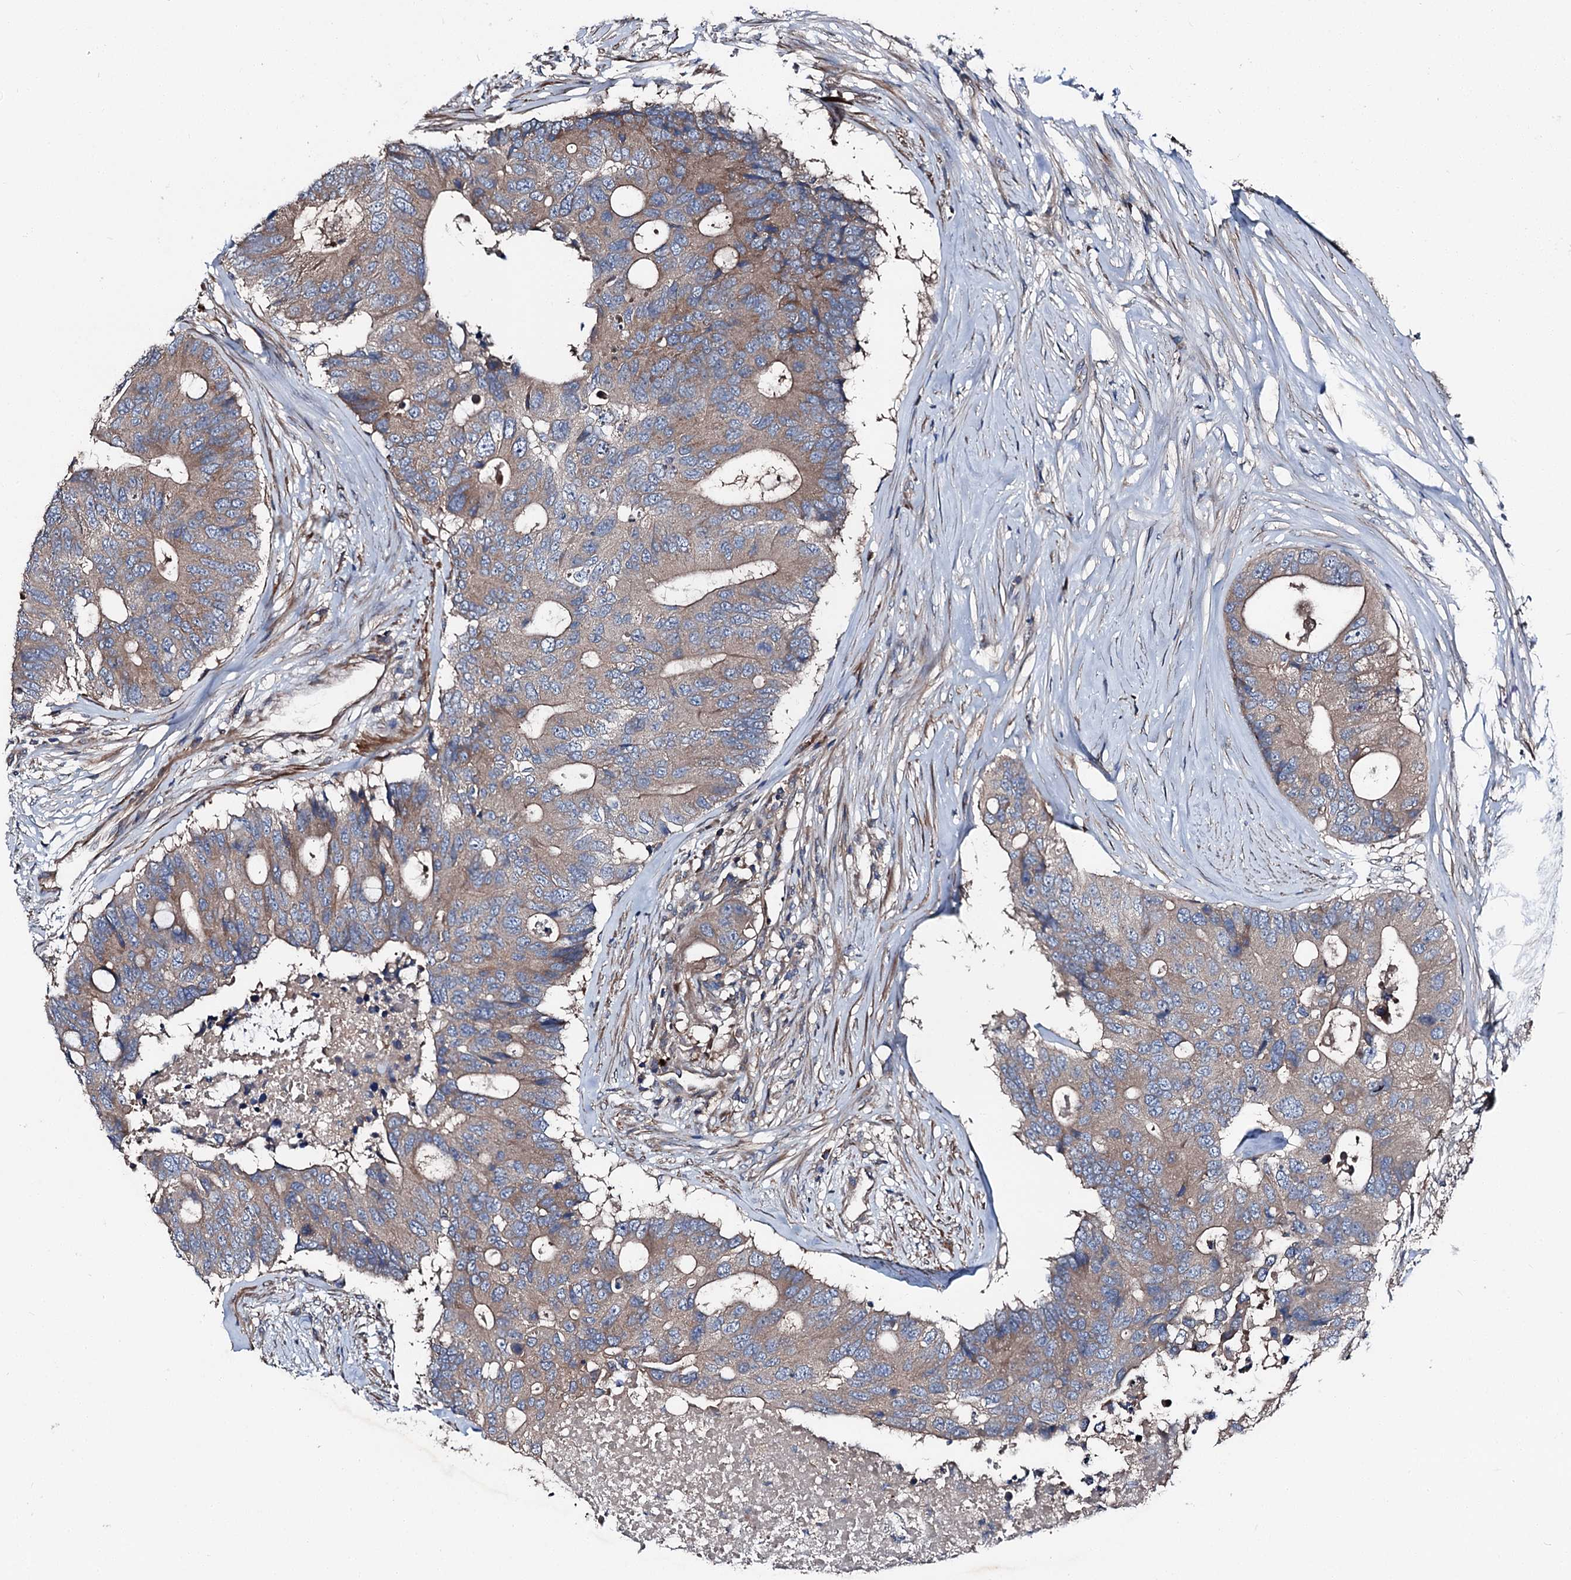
{"staining": {"intensity": "weak", "quantity": ">75%", "location": "cytoplasmic/membranous"}, "tissue": "colorectal cancer", "cell_type": "Tumor cells", "image_type": "cancer", "snomed": [{"axis": "morphology", "description": "Adenocarcinoma, NOS"}, {"axis": "topography", "description": "Colon"}], "caption": "Tumor cells reveal low levels of weak cytoplasmic/membranous staining in approximately >75% of cells in colorectal adenocarcinoma. The staining was performed using DAB (3,3'-diaminobenzidine), with brown indicating positive protein expression. Nuclei are stained blue with hematoxylin.", "gene": "SLC22A25", "patient": {"sex": "male", "age": 71}}